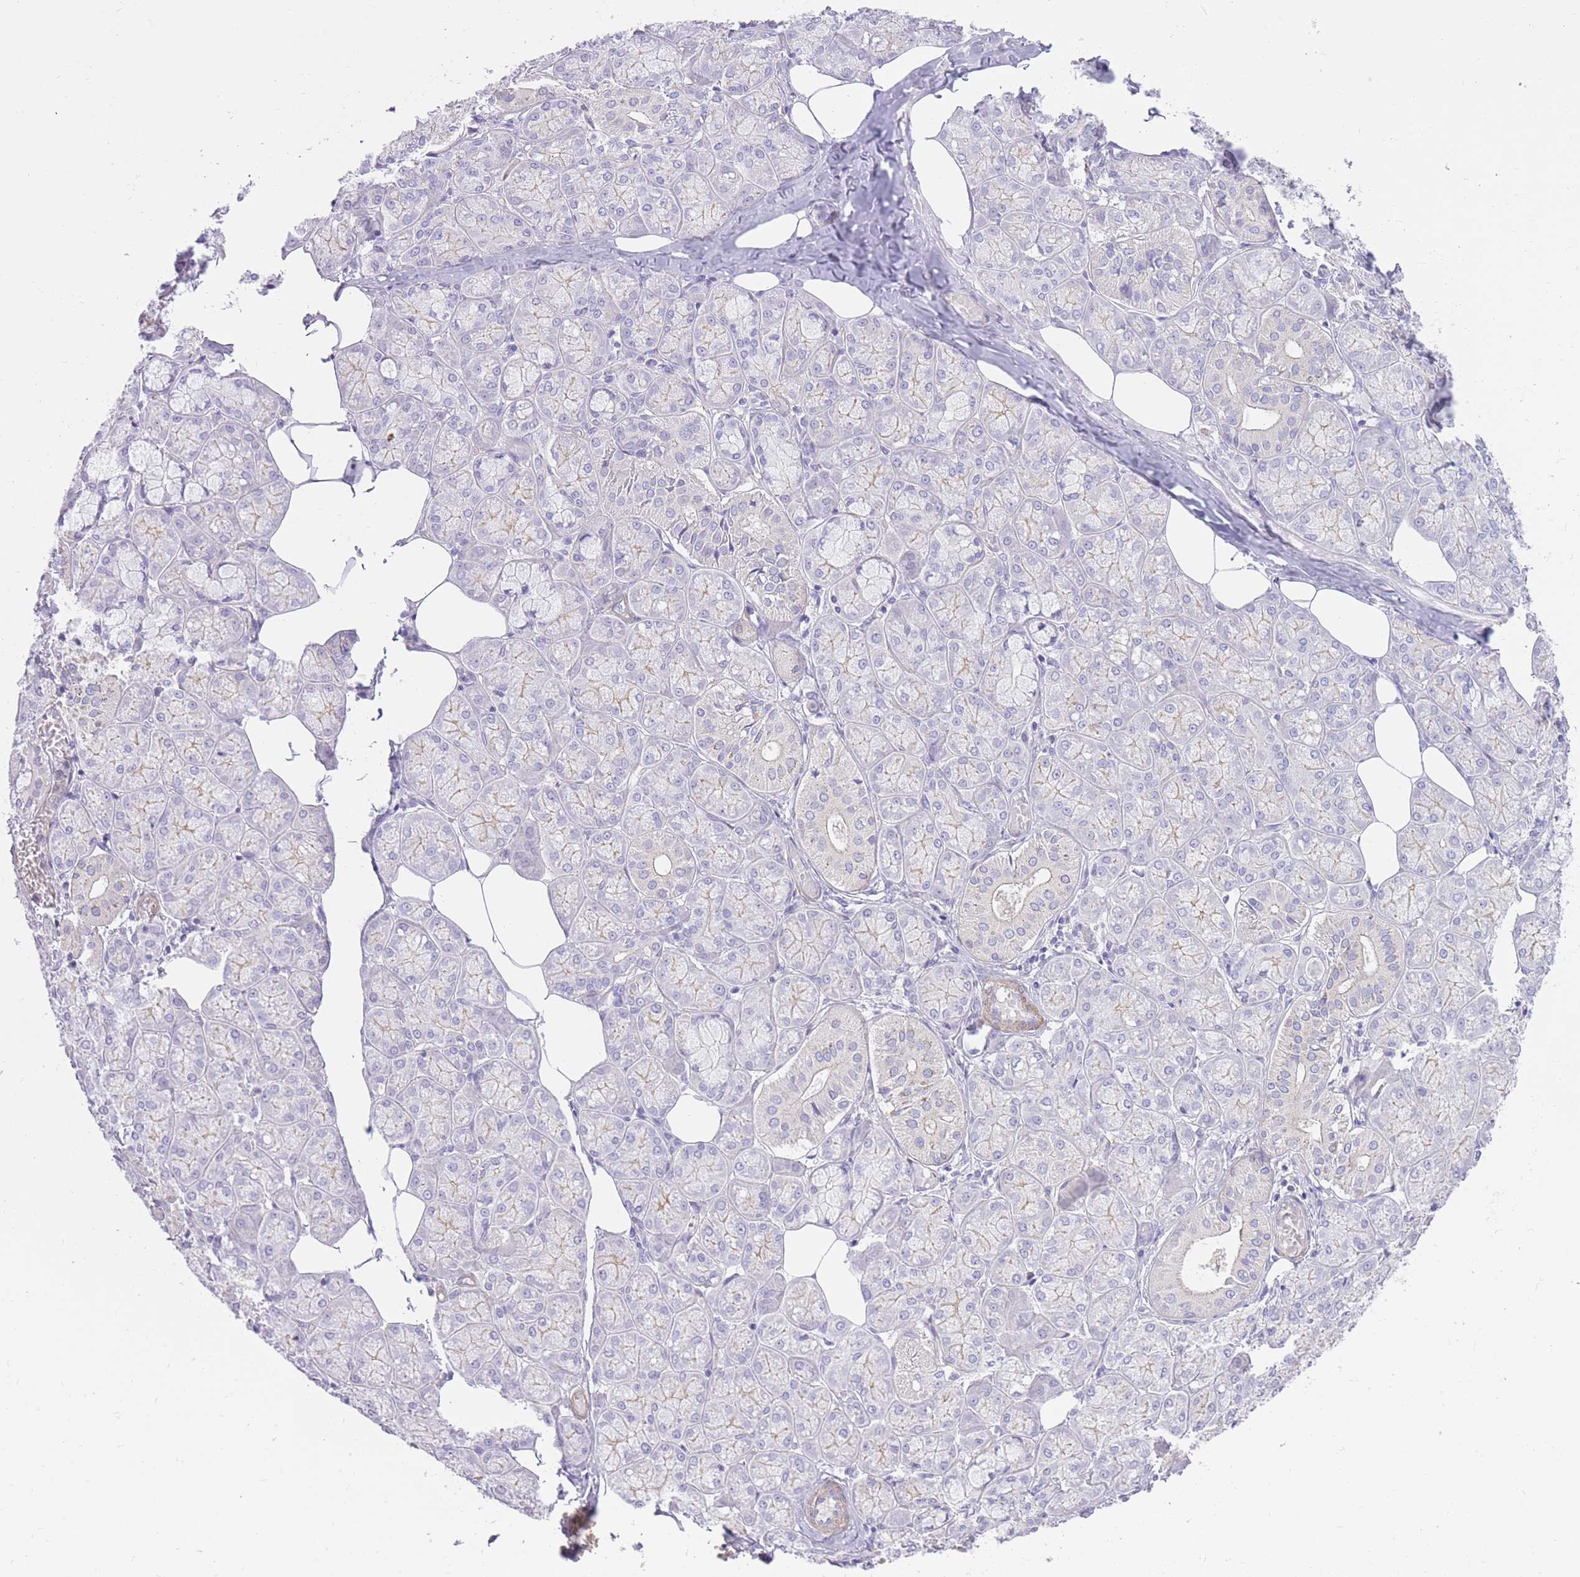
{"staining": {"intensity": "negative", "quantity": "none", "location": "none"}, "tissue": "salivary gland", "cell_type": "Glandular cells", "image_type": "normal", "snomed": [{"axis": "morphology", "description": "Normal tissue, NOS"}, {"axis": "topography", "description": "Salivary gland"}], "caption": "Immunohistochemical staining of unremarkable salivary gland reveals no significant expression in glandular cells. The staining was performed using DAB to visualize the protein expression in brown, while the nuclei were stained in blue with hematoxylin (Magnification: 20x).", "gene": "OR11H12", "patient": {"sex": "male", "age": 74}}